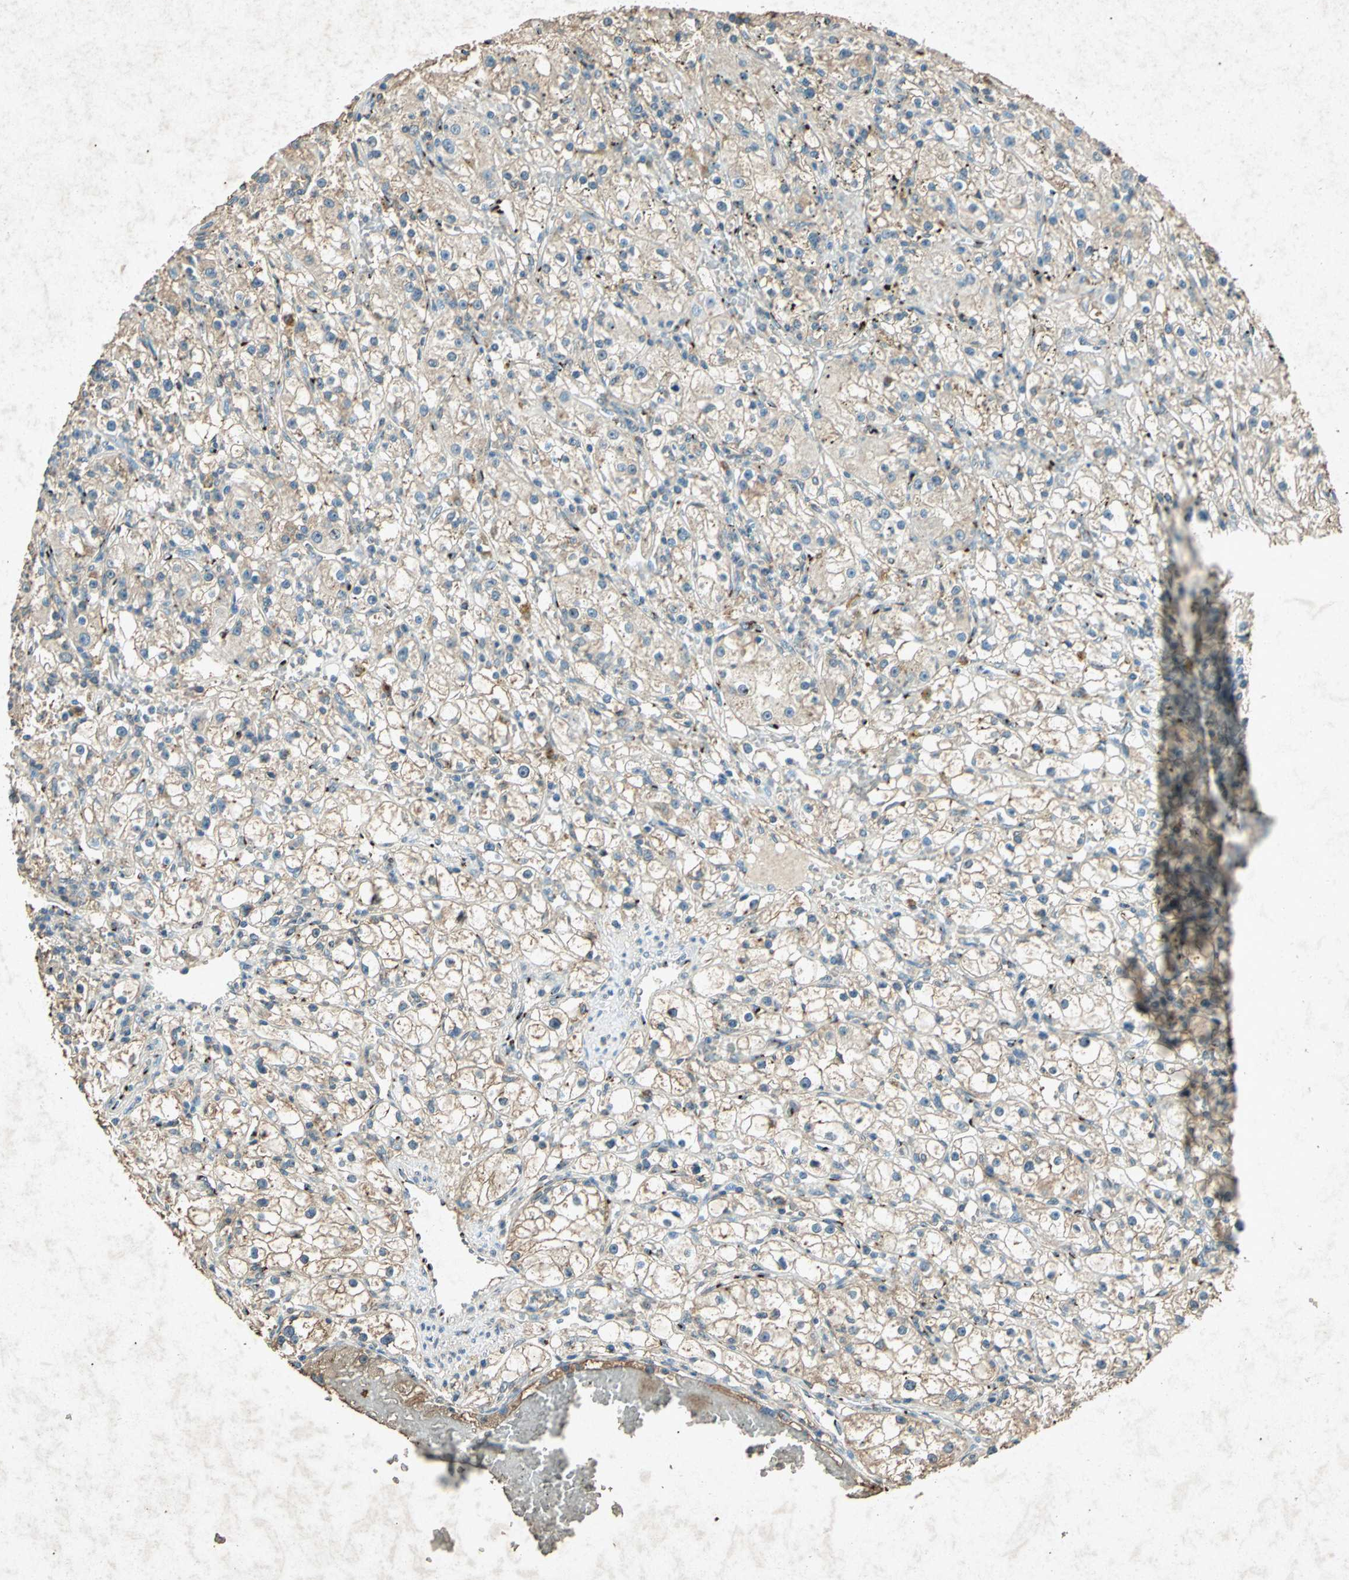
{"staining": {"intensity": "weak", "quantity": "25%-75%", "location": "cytoplasmic/membranous"}, "tissue": "renal cancer", "cell_type": "Tumor cells", "image_type": "cancer", "snomed": [{"axis": "morphology", "description": "Adenocarcinoma, NOS"}, {"axis": "topography", "description": "Kidney"}], "caption": "Weak cytoplasmic/membranous positivity is present in about 25%-75% of tumor cells in adenocarcinoma (renal).", "gene": "PSEN1", "patient": {"sex": "male", "age": 56}}